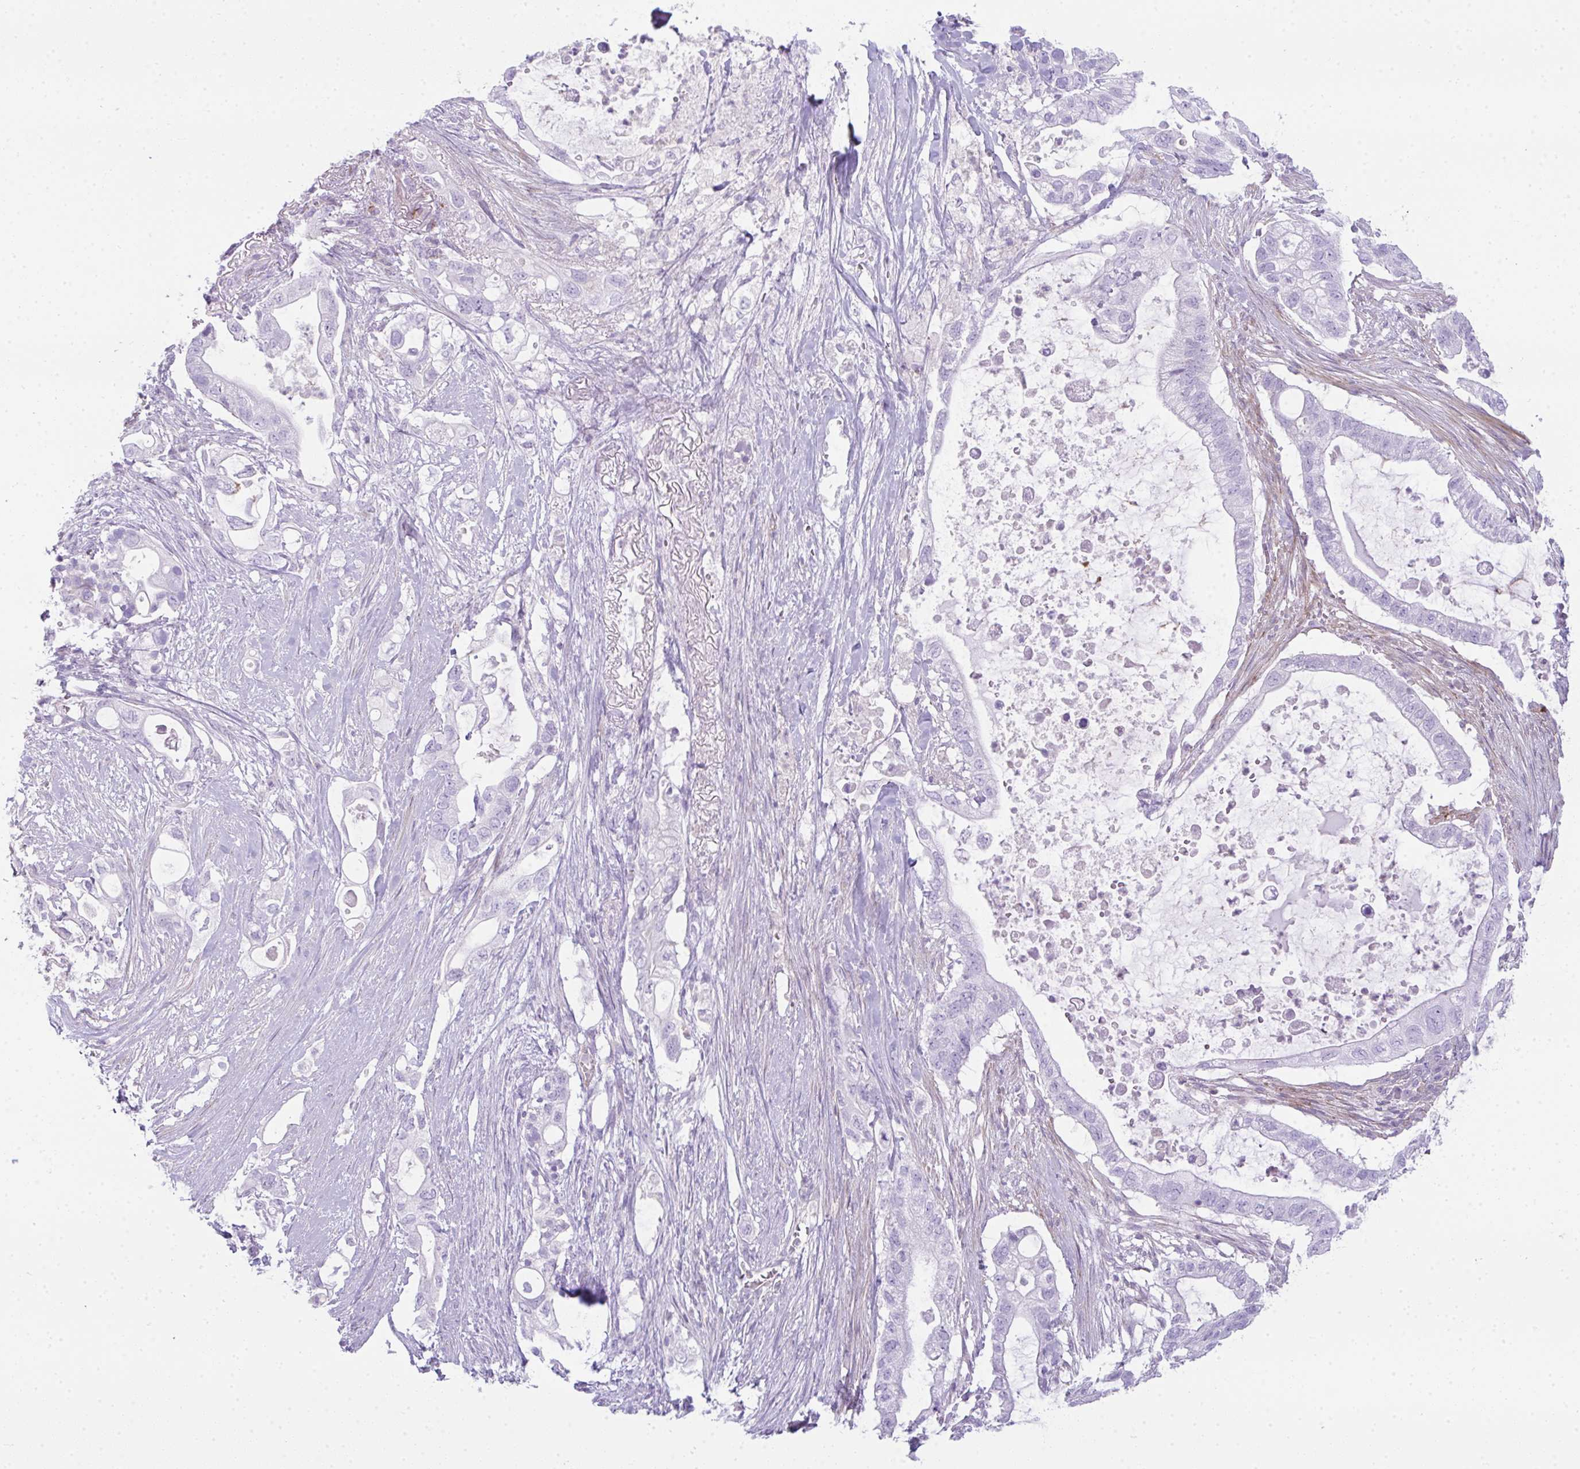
{"staining": {"intensity": "negative", "quantity": "none", "location": "none"}, "tissue": "pancreatic cancer", "cell_type": "Tumor cells", "image_type": "cancer", "snomed": [{"axis": "morphology", "description": "Adenocarcinoma, NOS"}, {"axis": "topography", "description": "Pancreas"}], "caption": "Pancreatic adenocarcinoma stained for a protein using immunohistochemistry shows no positivity tumor cells.", "gene": "CDRT15", "patient": {"sex": "female", "age": 72}}